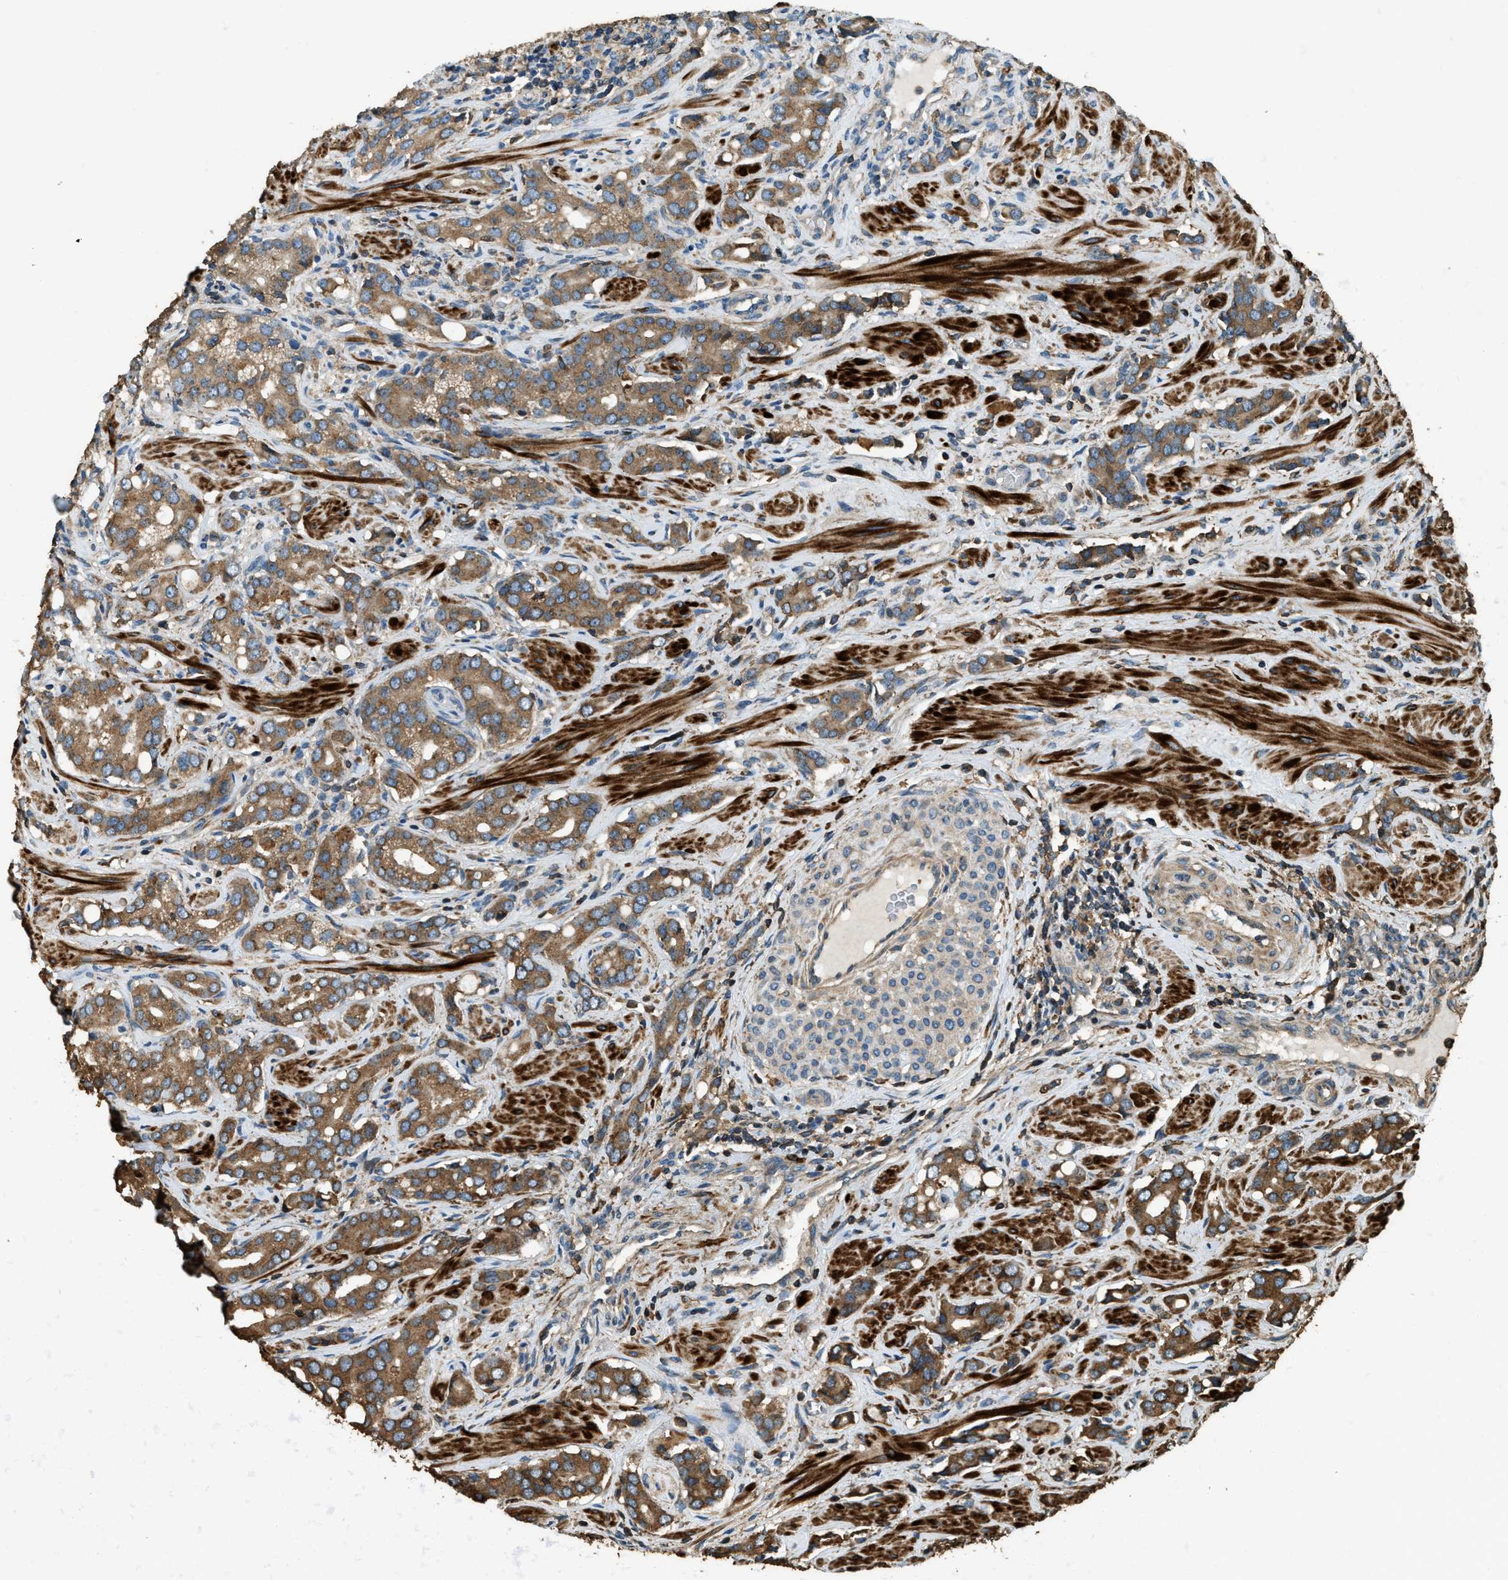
{"staining": {"intensity": "moderate", "quantity": ">75%", "location": "cytoplasmic/membranous"}, "tissue": "prostate cancer", "cell_type": "Tumor cells", "image_type": "cancer", "snomed": [{"axis": "morphology", "description": "Adenocarcinoma, High grade"}, {"axis": "topography", "description": "Prostate"}], "caption": "IHC of human prostate cancer (high-grade adenocarcinoma) shows medium levels of moderate cytoplasmic/membranous expression in about >75% of tumor cells.", "gene": "ERGIC1", "patient": {"sex": "male", "age": 52}}